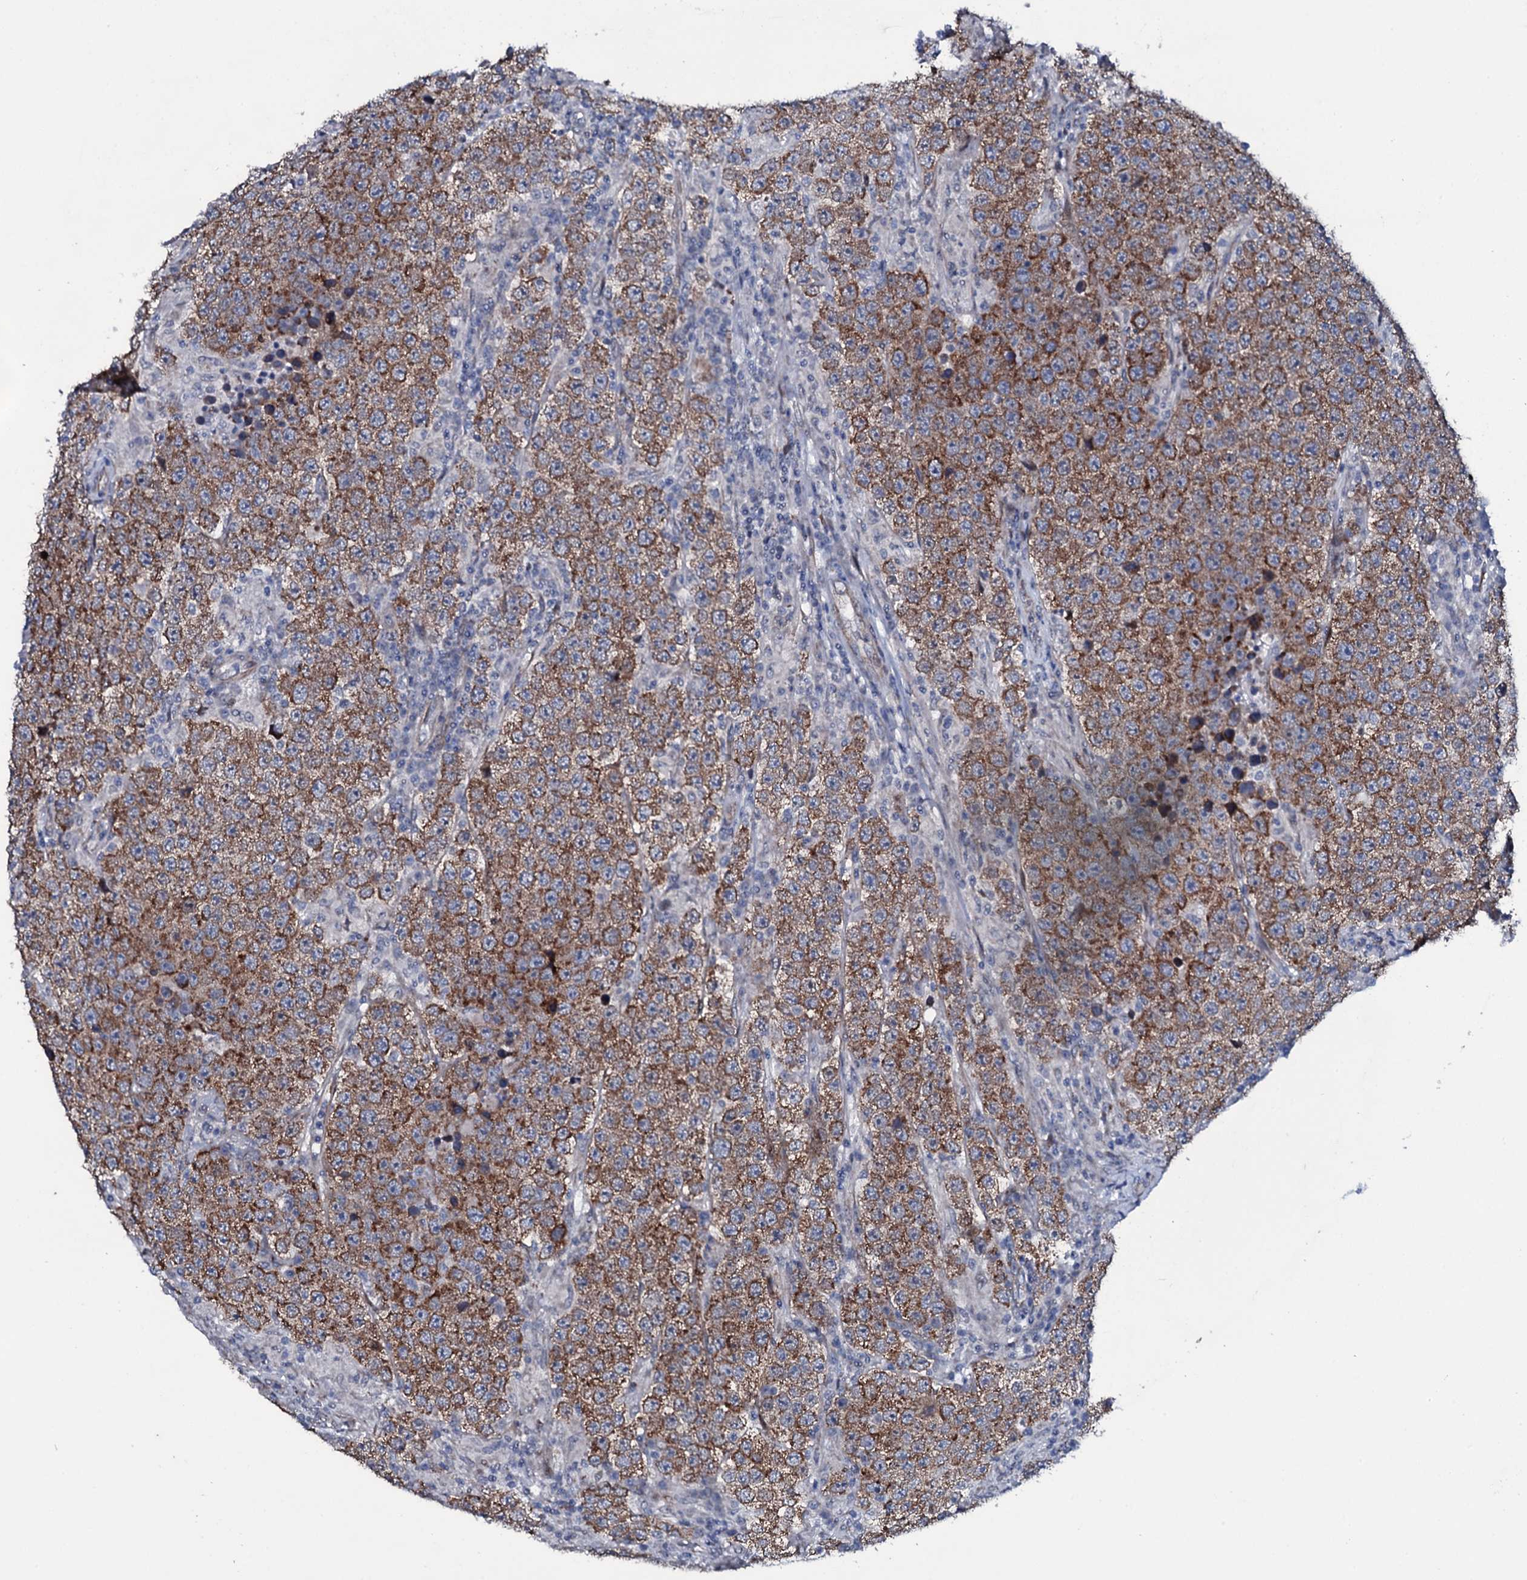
{"staining": {"intensity": "moderate", "quantity": ">75%", "location": "cytoplasmic/membranous"}, "tissue": "testis cancer", "cell_type": "Tumor cells", "image_type": "cancer", "snomed": [{"axis": "morphology", "description": "Normal tissue, NOS"}, {"axis": "morphology", "description": "Urothelial carcinoma, High grade"}, {"axis": "morphology", "description": "Seminoma, NOS"}, {"axis": "morphology", "description": "Carcinoma, Embryonal, NOS"}, {"axis": "topography", "description": "Urinary bladder"}, {"axis": "topography", "description": "Testis"}], "caption": "An IHC micrograph of neoplastic tissue is shown. Protein staining in brown shows moderate cytoplasmic/membranous positivity in urothelial carcinoma (high-grade) (testis) within tumor cells.", "gene": "WIPF3", "patient": {"sex": "male", "age": 41}}